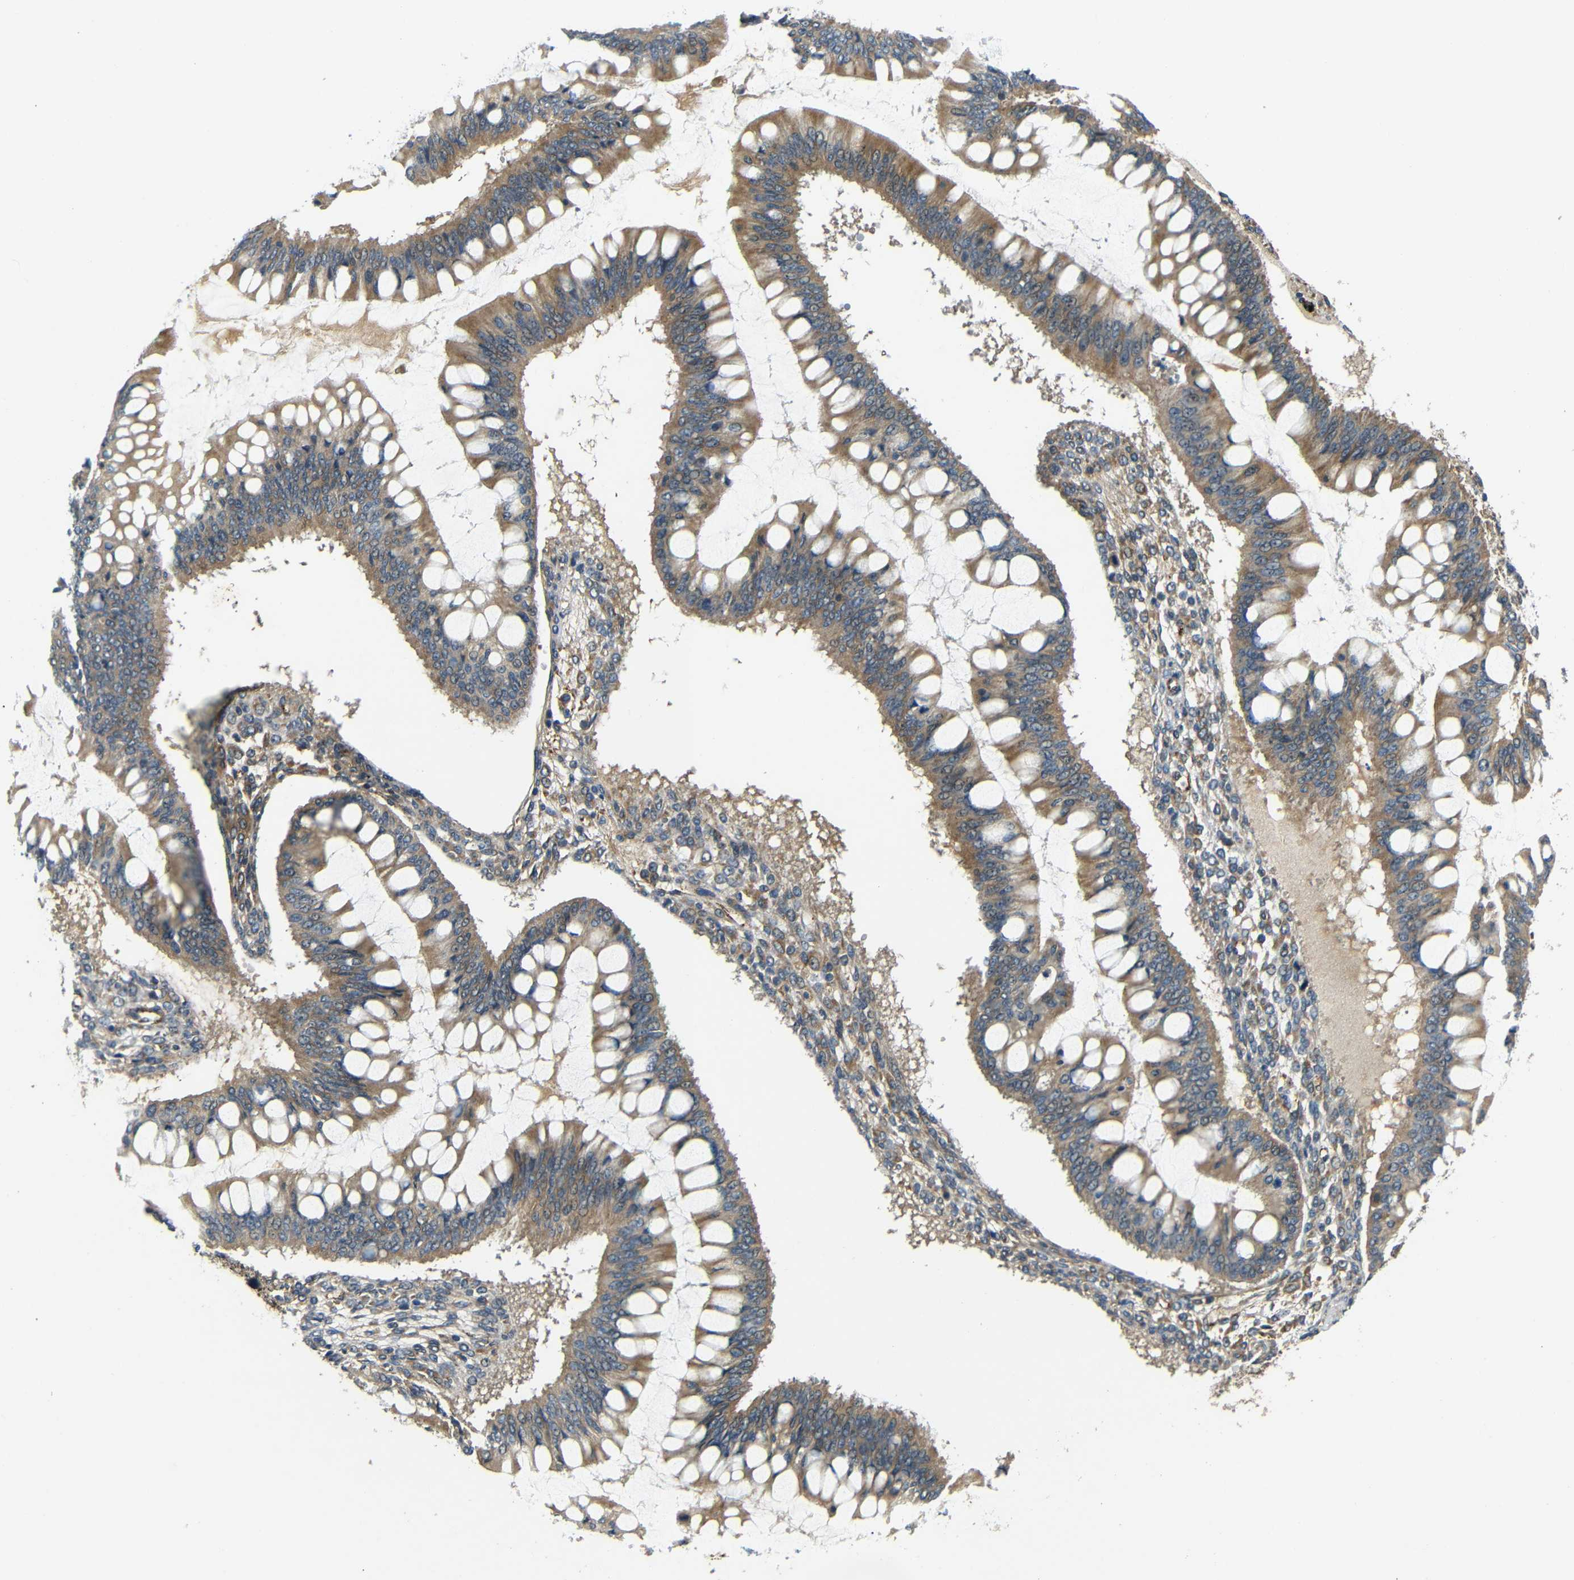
{"staining": {"intensity": "moderate", "quantity": ">75%", "location": "cytoplasmic/membranous"}, "tissue": "ovarian cancer", "cell_type": "Tumor cells", "image_type": "cancer", "snomed": [{"axis": "morphology", "description": "Cystadenocarcinoma, mucinous, NOS"}, {"axis": "topography", "description": "Ovary"}], "caption": "DAB immunohistochemical staining of human mucinous cystadenocarcinoma (ovarian) shows moderate cytoplasmic/membranous protein staining in about >75% of tumor cells. (Brightfield microscopy of DAB IHC at high magnification).", "gene": "ATP7A", "patient": {"sex": "female", "age": 73}}